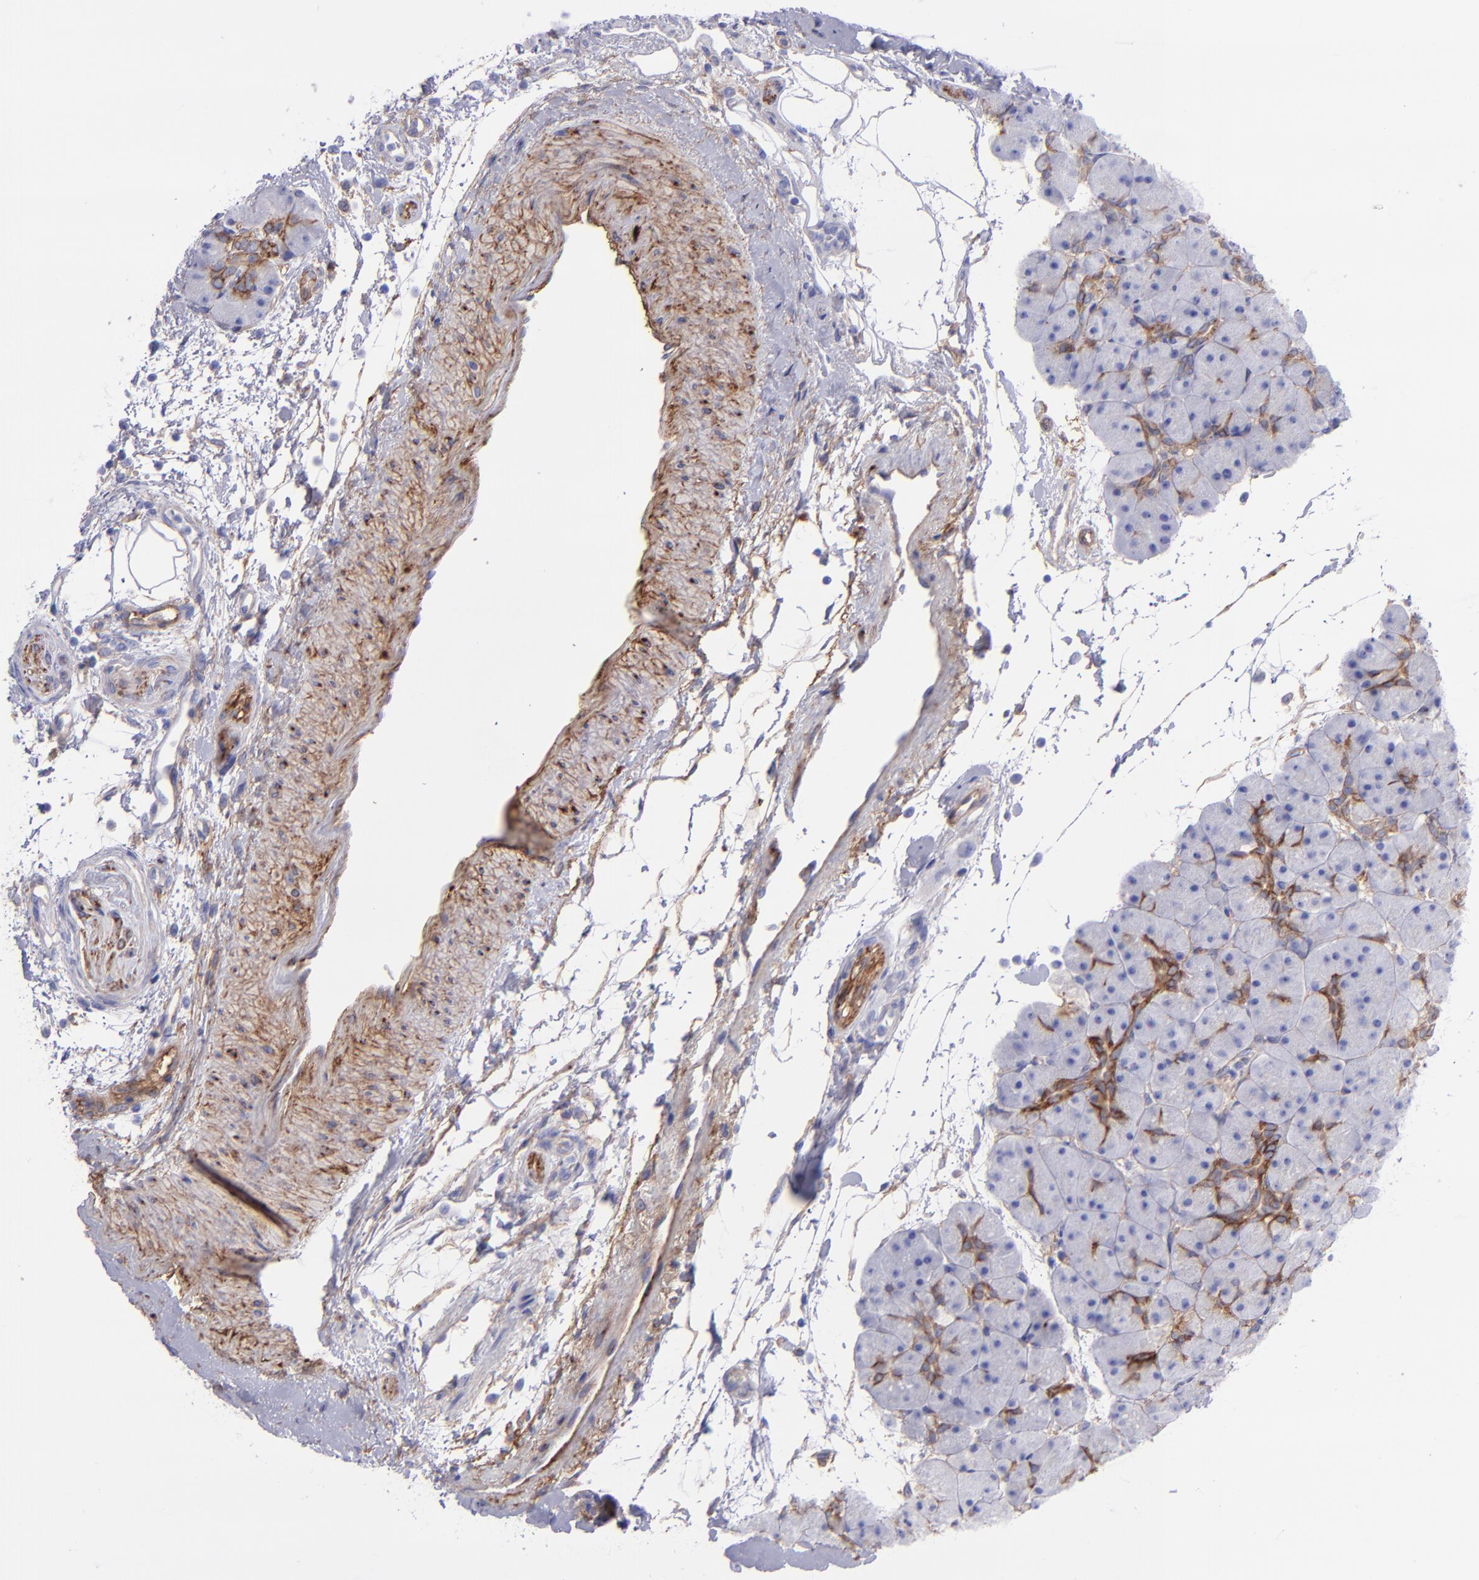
{"staining": {"intensity": "strong", "quantity": "<25%", "location": "cytoplasmic/membranous"}, "tissue": "pancreas", "cell_type": "Exocrine glandular cells", "image_type": "normal", "snomed": [{"axis": "morphology", "description": "Normal tissue, NOS"}, {"axis": "topography", "description": "Pancreas"}], "caption": "Immunohistochemistry (IHC) staining of normal pancreas, which exhibits medium levels of strong cytoplasmic/membranous expression in approximately <25% of exocrine glandular cells indicating strong cytoplasmic/membranous protein expression. The staining was performed using DAB (brown) for protein detection and nuclei were counterstained in hematoxylin (blue).", "gene": "ITGAV", "patient": {"sex": "male", "age": 66}}